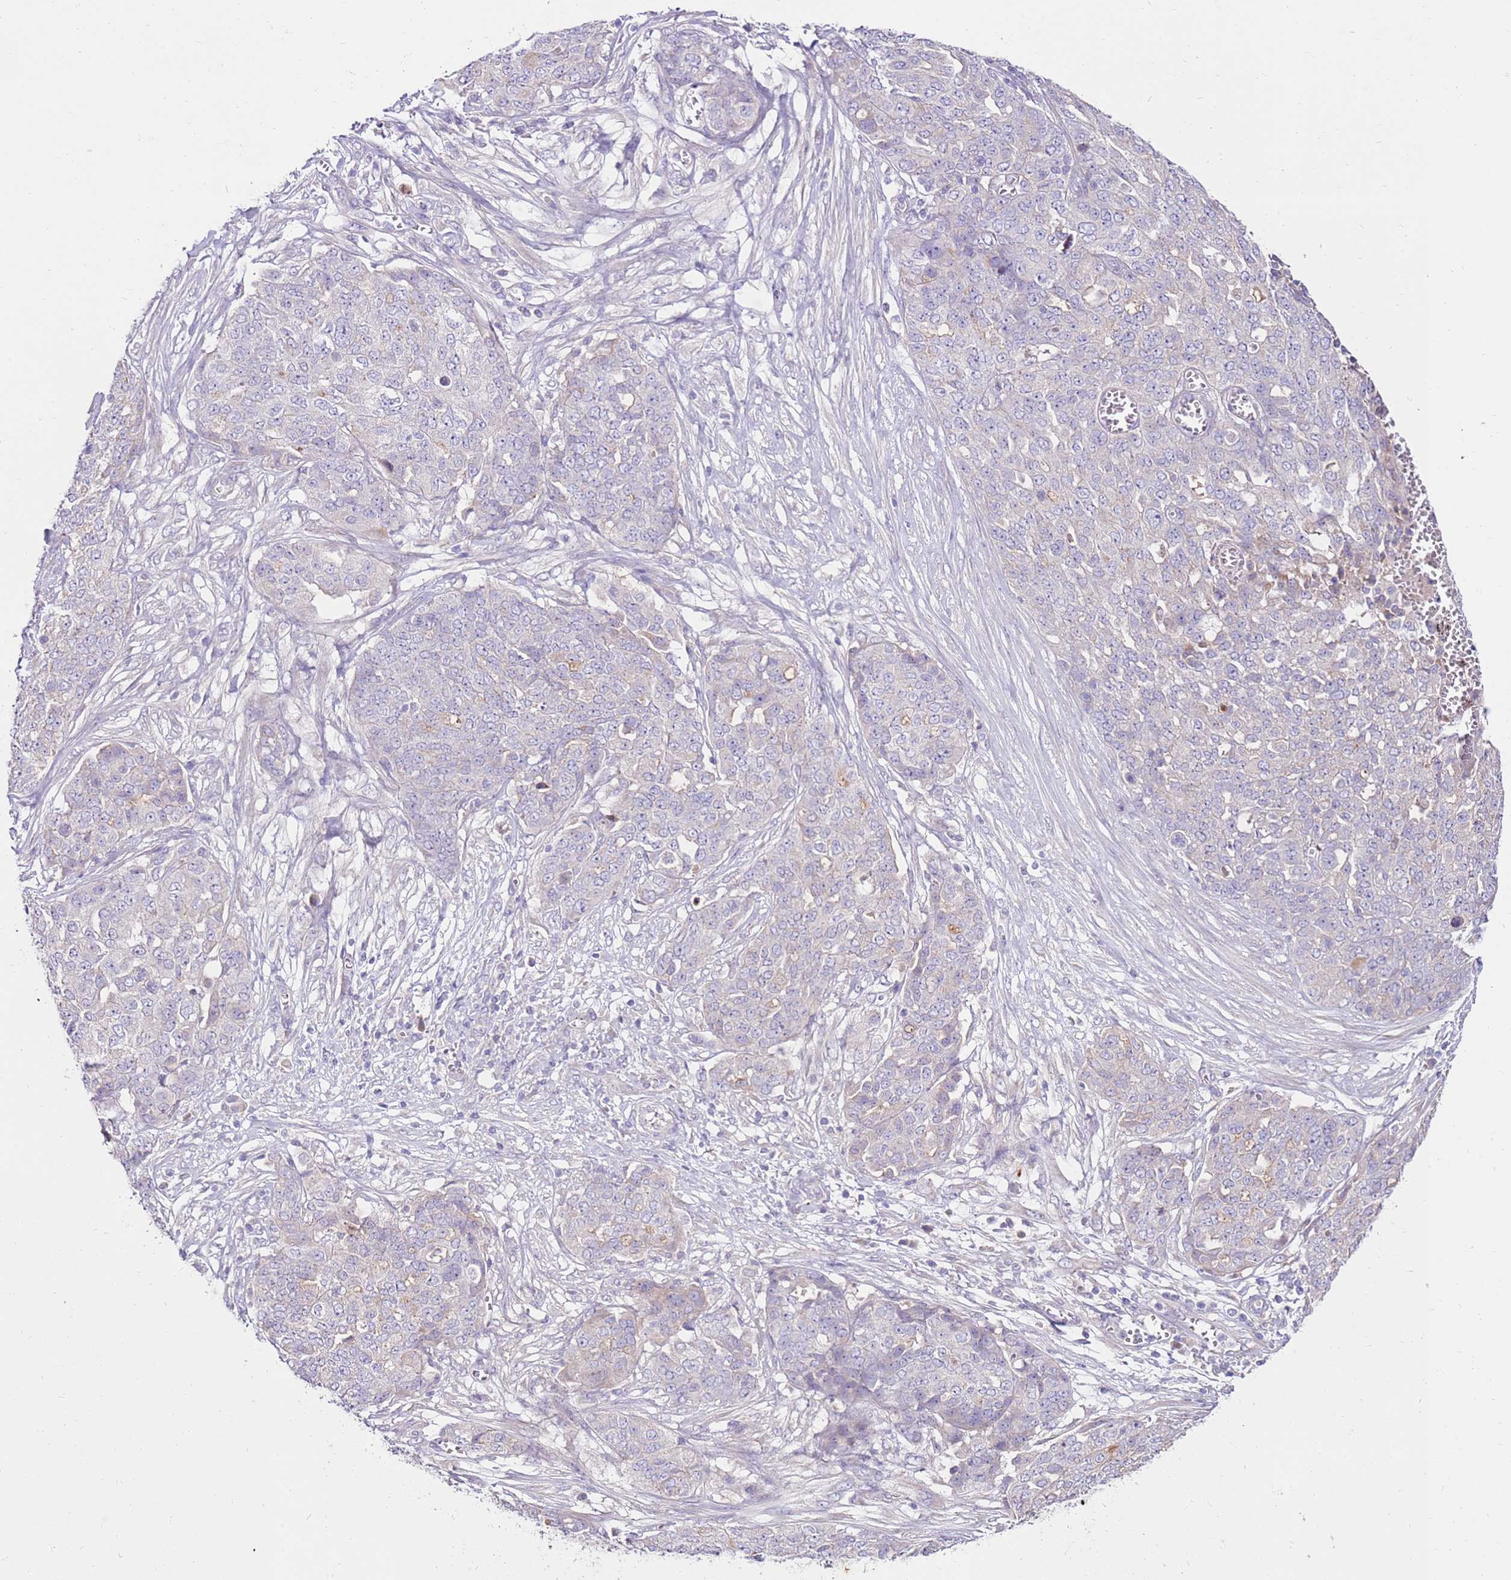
{"staining": {"intensity": "negative", "quantity": "none", "location": "none"}, "tissue": "ovarian cancer", "cell_type": "Tumor cells", "image_type": "cancer", "snomed": [{"axis": "morphology", "description": "Cystadenocarcinoma, serous, NOS"}, {"axis": "topography", "description": "Soft tissue"}, {"axis": "topography", "description": "Ovary"}], "caption": "IHC image of neoplastic tissue: ovarian serous cystadenocarcinoma stained with DAB (3,3'-diaminobenzidine) displays no significant protein positivity in tumor cells.", "gene": "SLC44A4", "patient": {"sex": "female", "age": 57}}